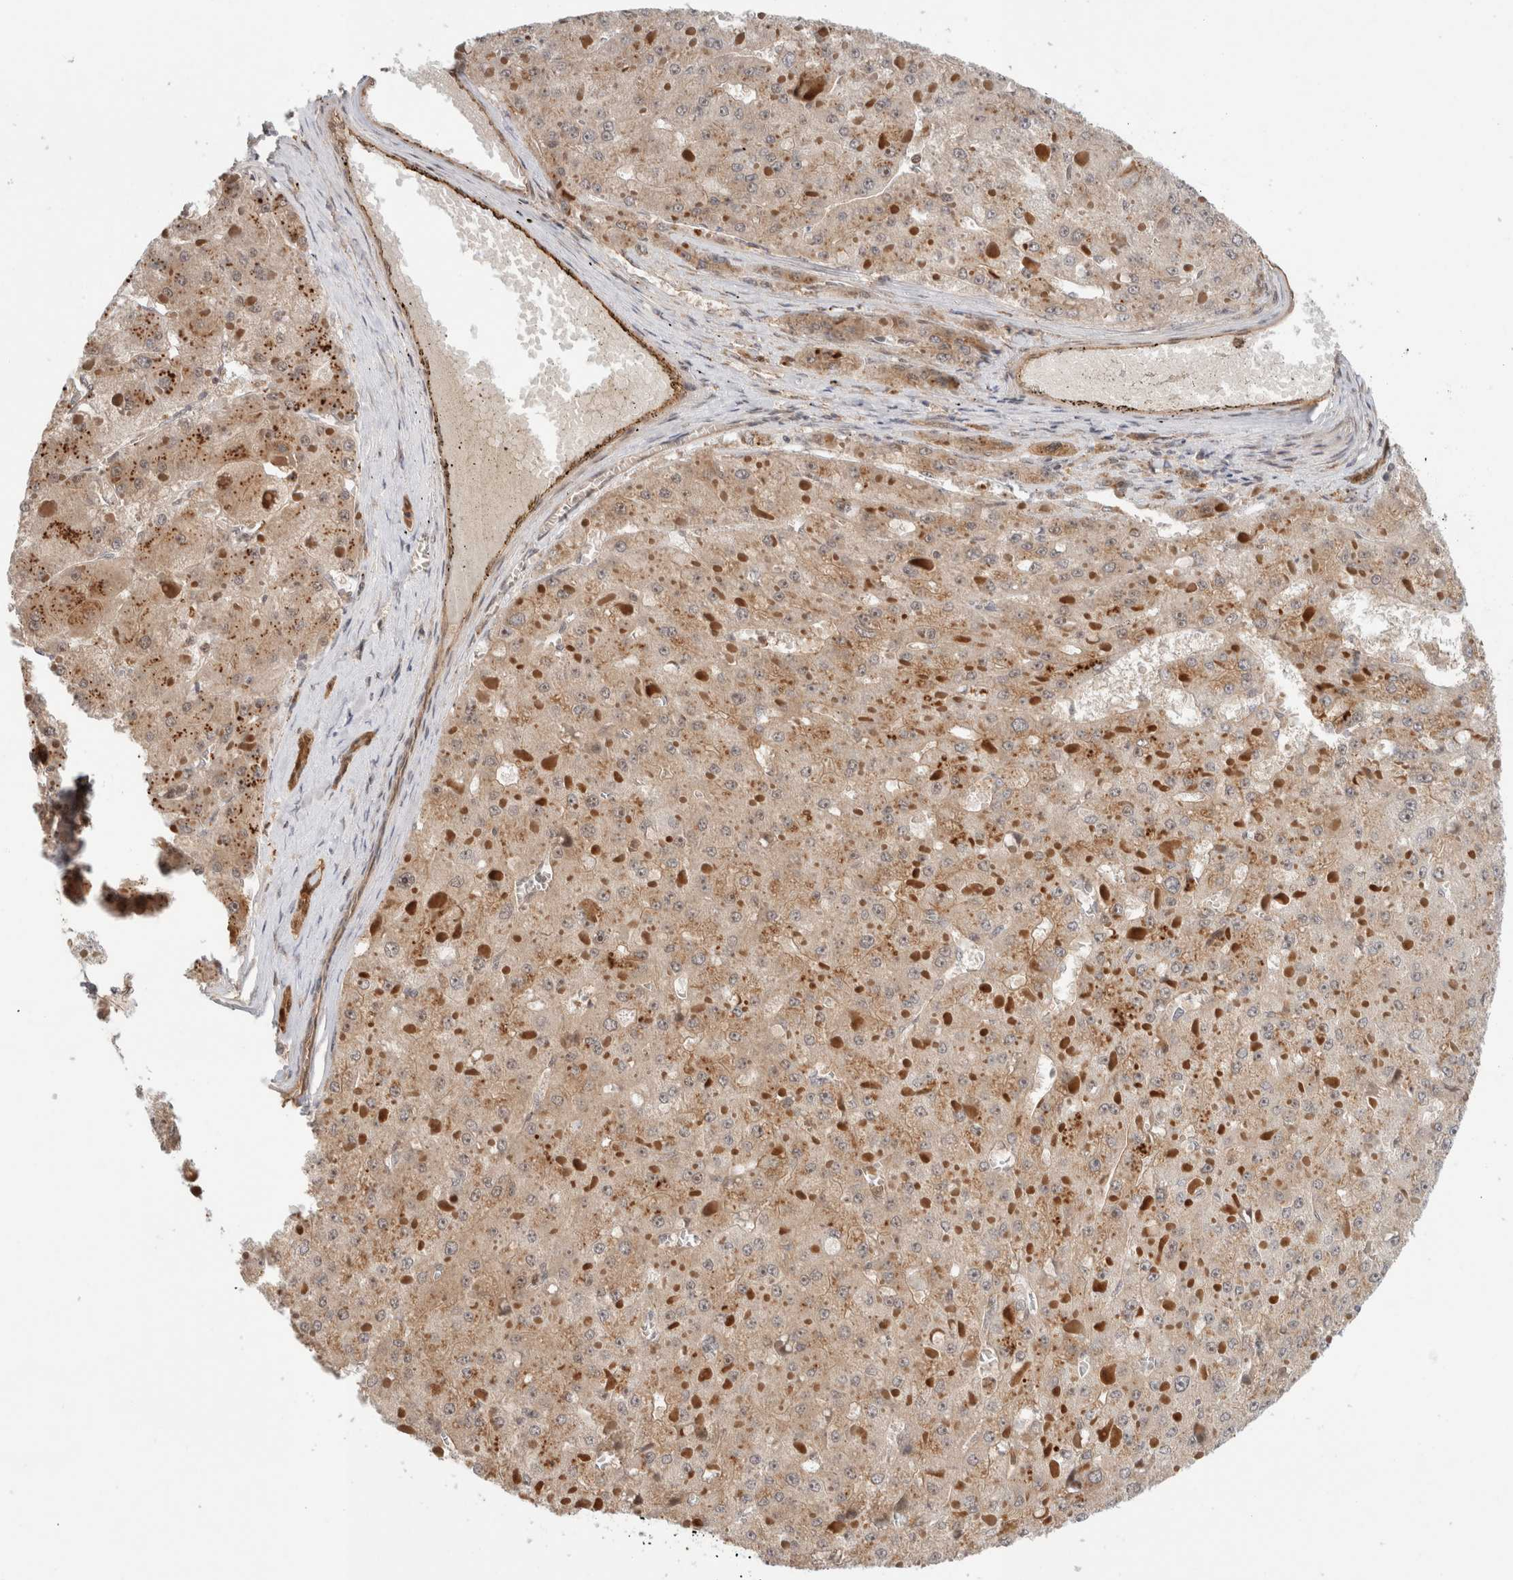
{"staining": {"intensity": "weak", "quantity": "25%-75%", "location": "cytoplasmic/membranous"}, "tissue": "liver cancer", "cell_type": "Tumor cells", "image_type": "cancer", "snomed": [{"axis": "morphology", "description": "Carcinoma, Hepatocellular, NOS"}, {"axis": "topography", "description": "Liver"}], "caption": "An IHC histopathology image of neoplastic tissue is shown. Protein staining in brown labels weak cytoplasmic/membranous positivity in liver cancer (hepatocellular carcinoma) within tumor cells. Using DAB (brown) and hematoxylin (blue) stains, captured at high magnification using brightfield microscopy.", "gene": "OTUD6B", "patient": {"sex": "female", "age": 73}}